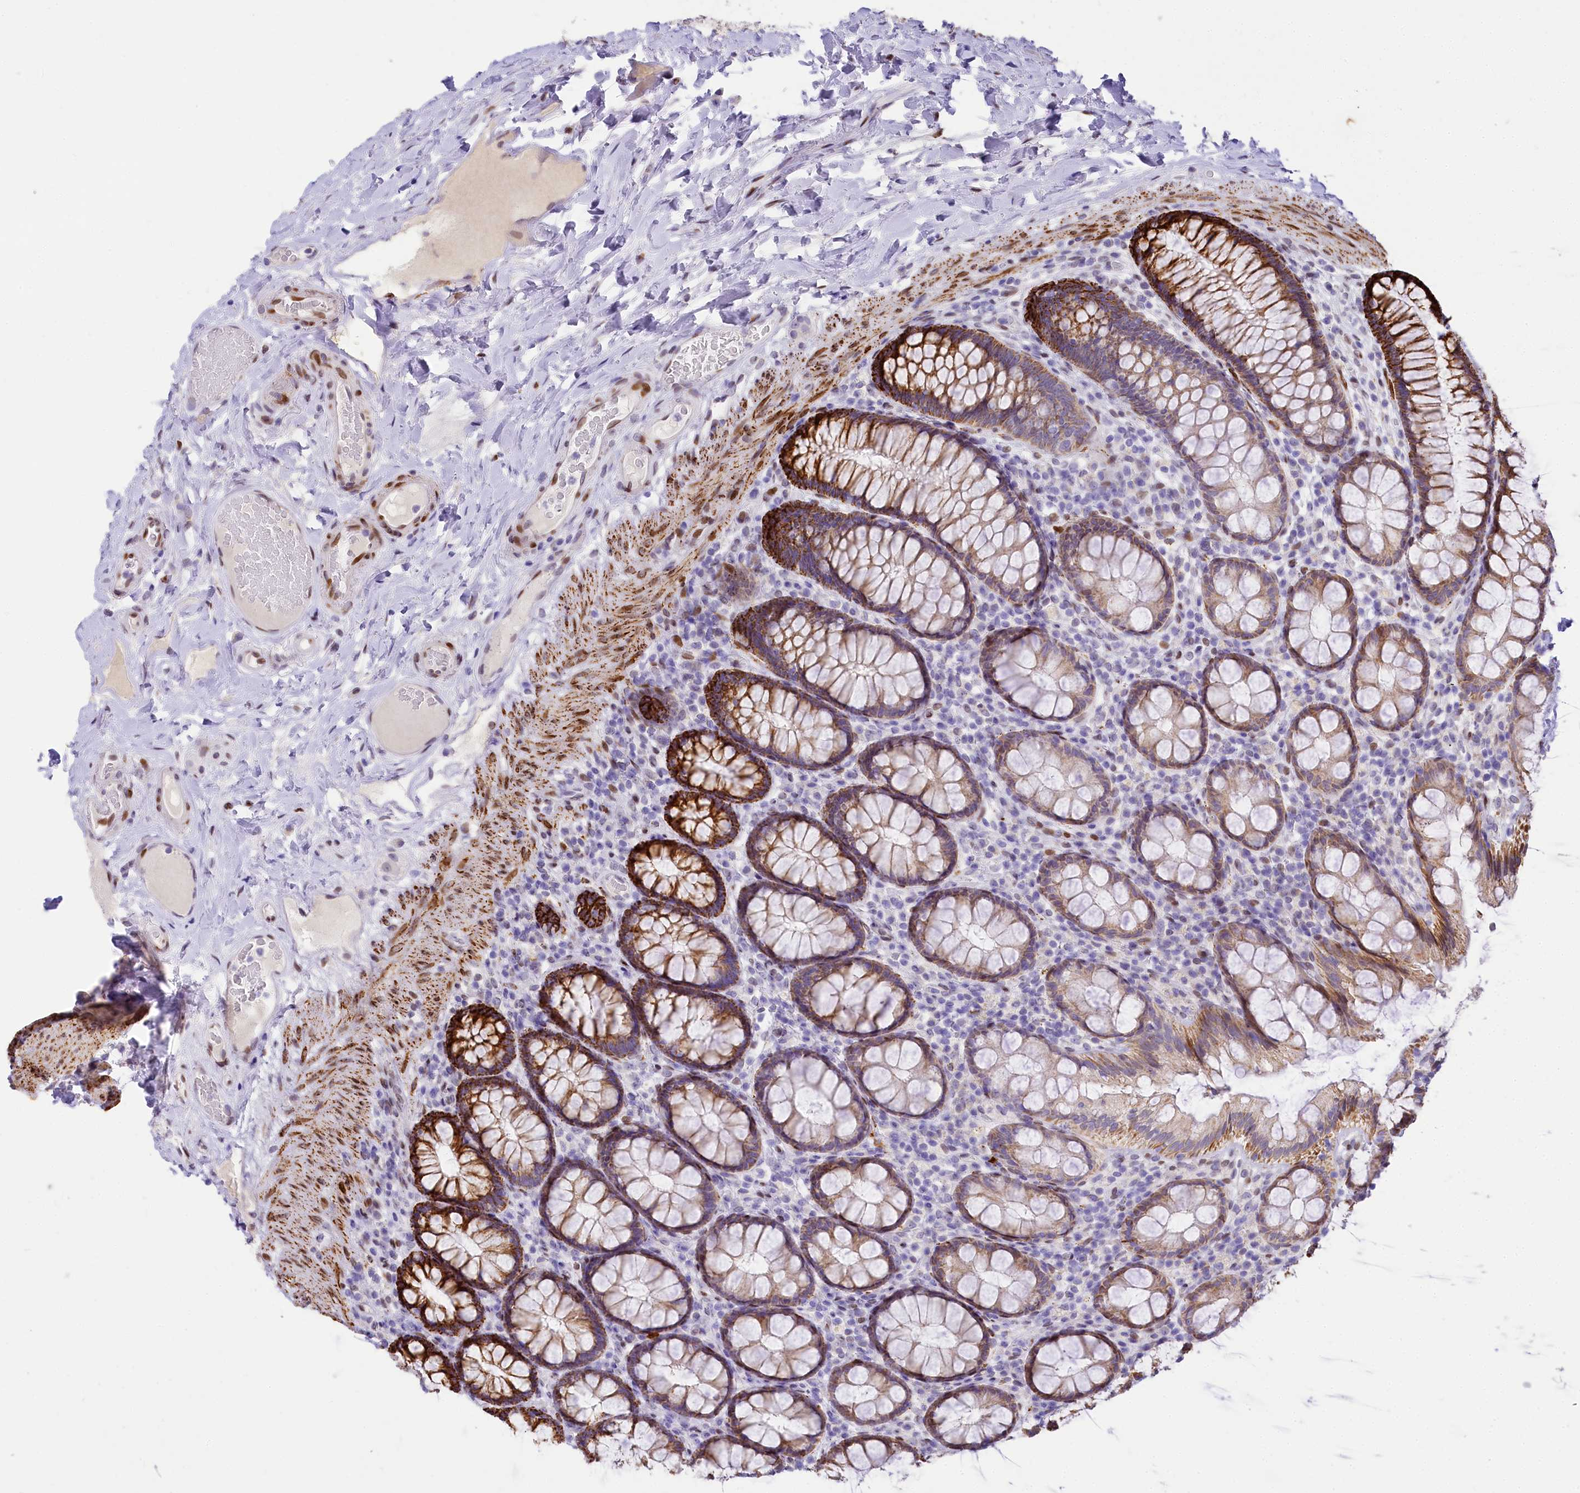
{"staining": {"intensity": "strong", "quantity": "25%-75%", "location": "cytoplasmic/membranous"}, "tissue": "rectum", "cell_type": "Glandular cells", "image_type": "normal", "snomed": [{"axis": "morphology", "description": "Normal tissue, NOS"}, {"axis": "topography", "description": "Rectum"}], "caption": "Protein expression analysis of unremarkable rectum reveals strong cytoplasmic/membranous staining in approximately 25%-75% of glandular cells.", "gene": "PPIP5K2", "patient": {"sex": "male", "age": 83}}